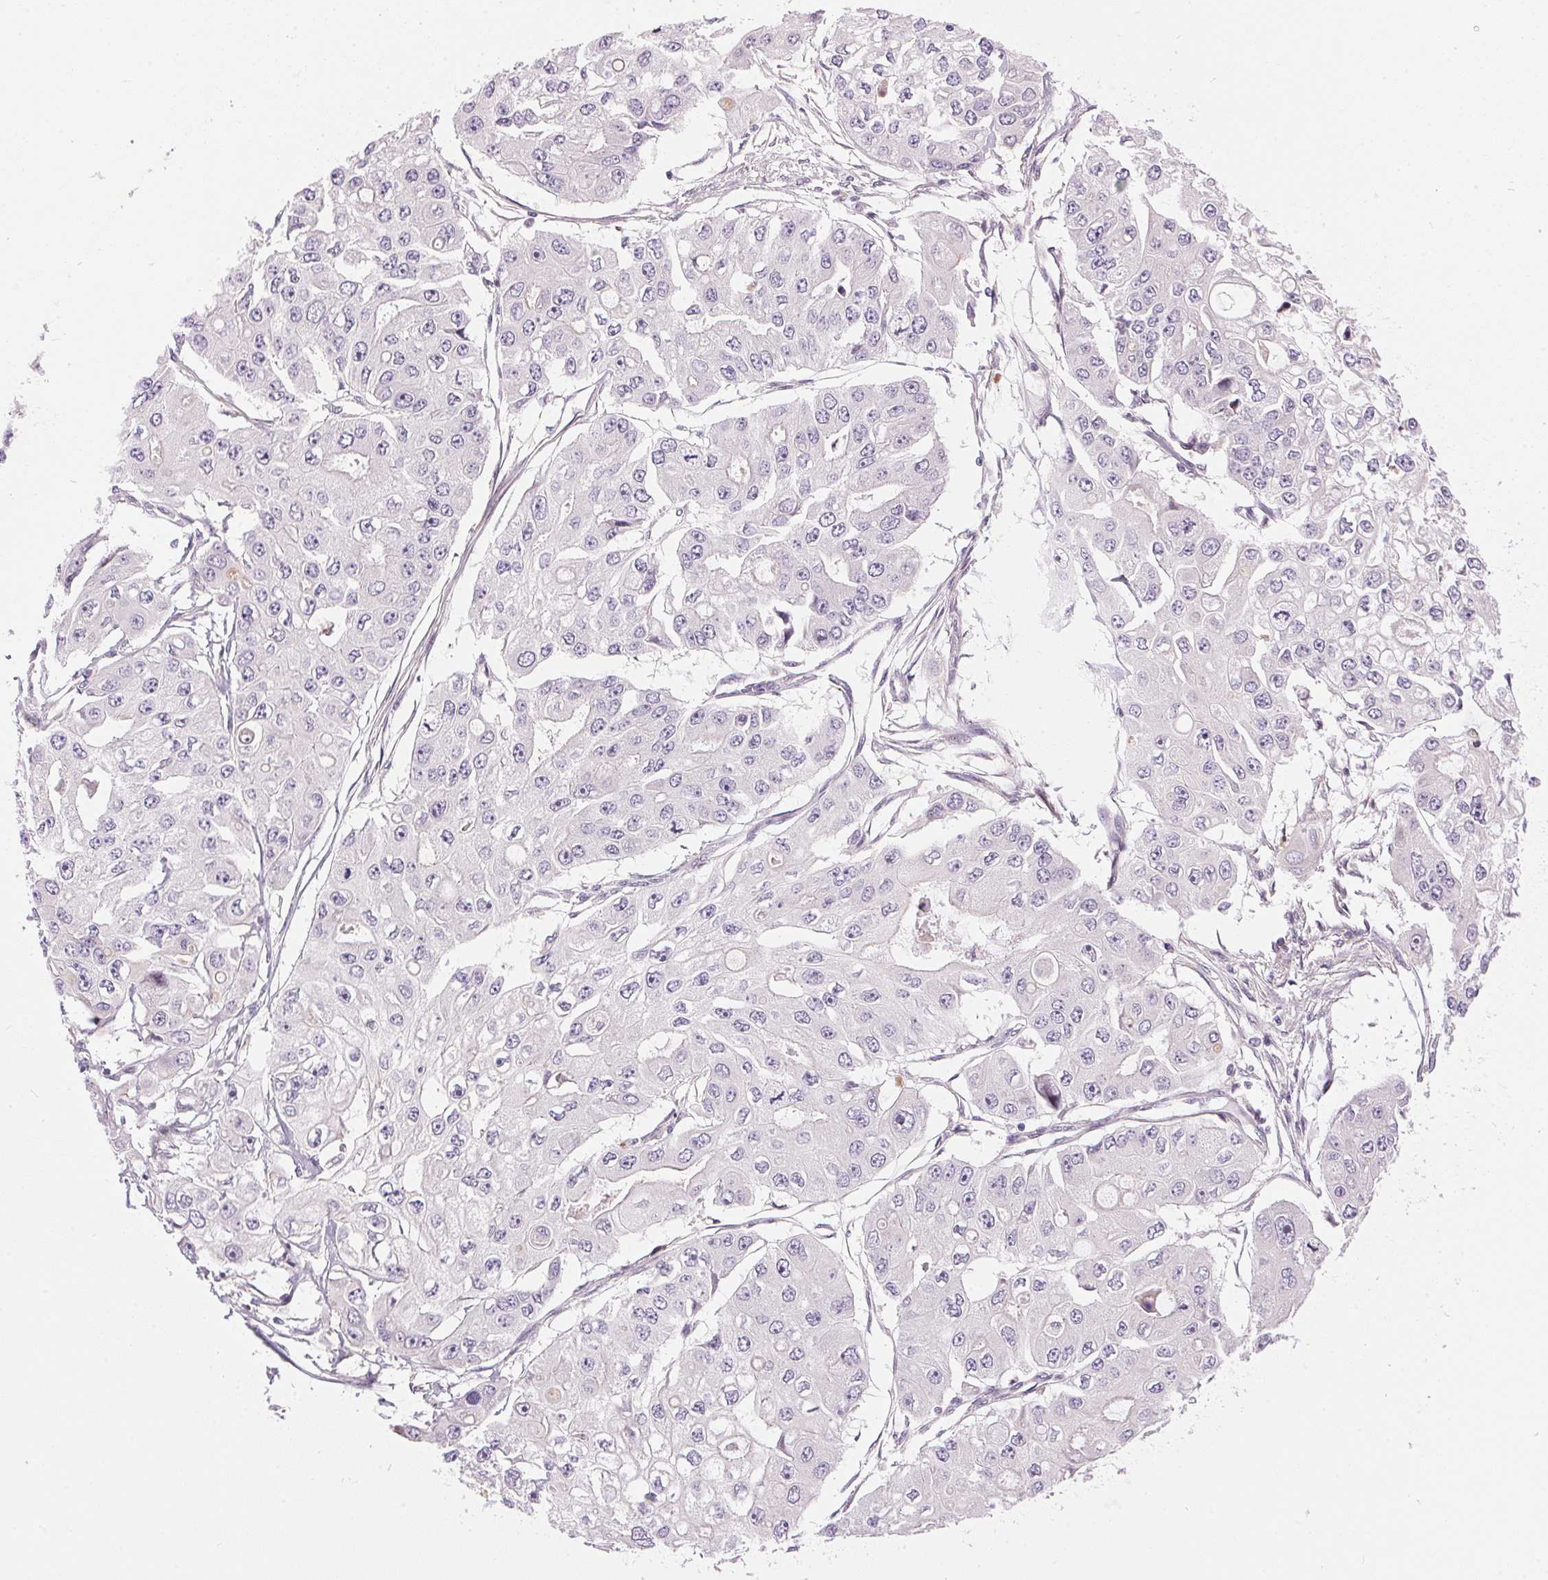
{"staining": {"intensity": "negative", "quantity": "none", "location": "none"}, "tissue": "ovarian cancer", "cell_type": "Tumor cells", "image_type": "cancer", "snomed": [{"axis": "morphology", "description": "Cystadenocarcinoma, serous, NOS"}, {"axis": "topography", "description": "Ovary"}], "caption": "A micrograph of serous cystadenocarcinoma (ovarian) stained for a protein exhibits no brown staining in tumor cells.", "gene": "UNC13B", "patient": {"sex": "female", "age": 56}}